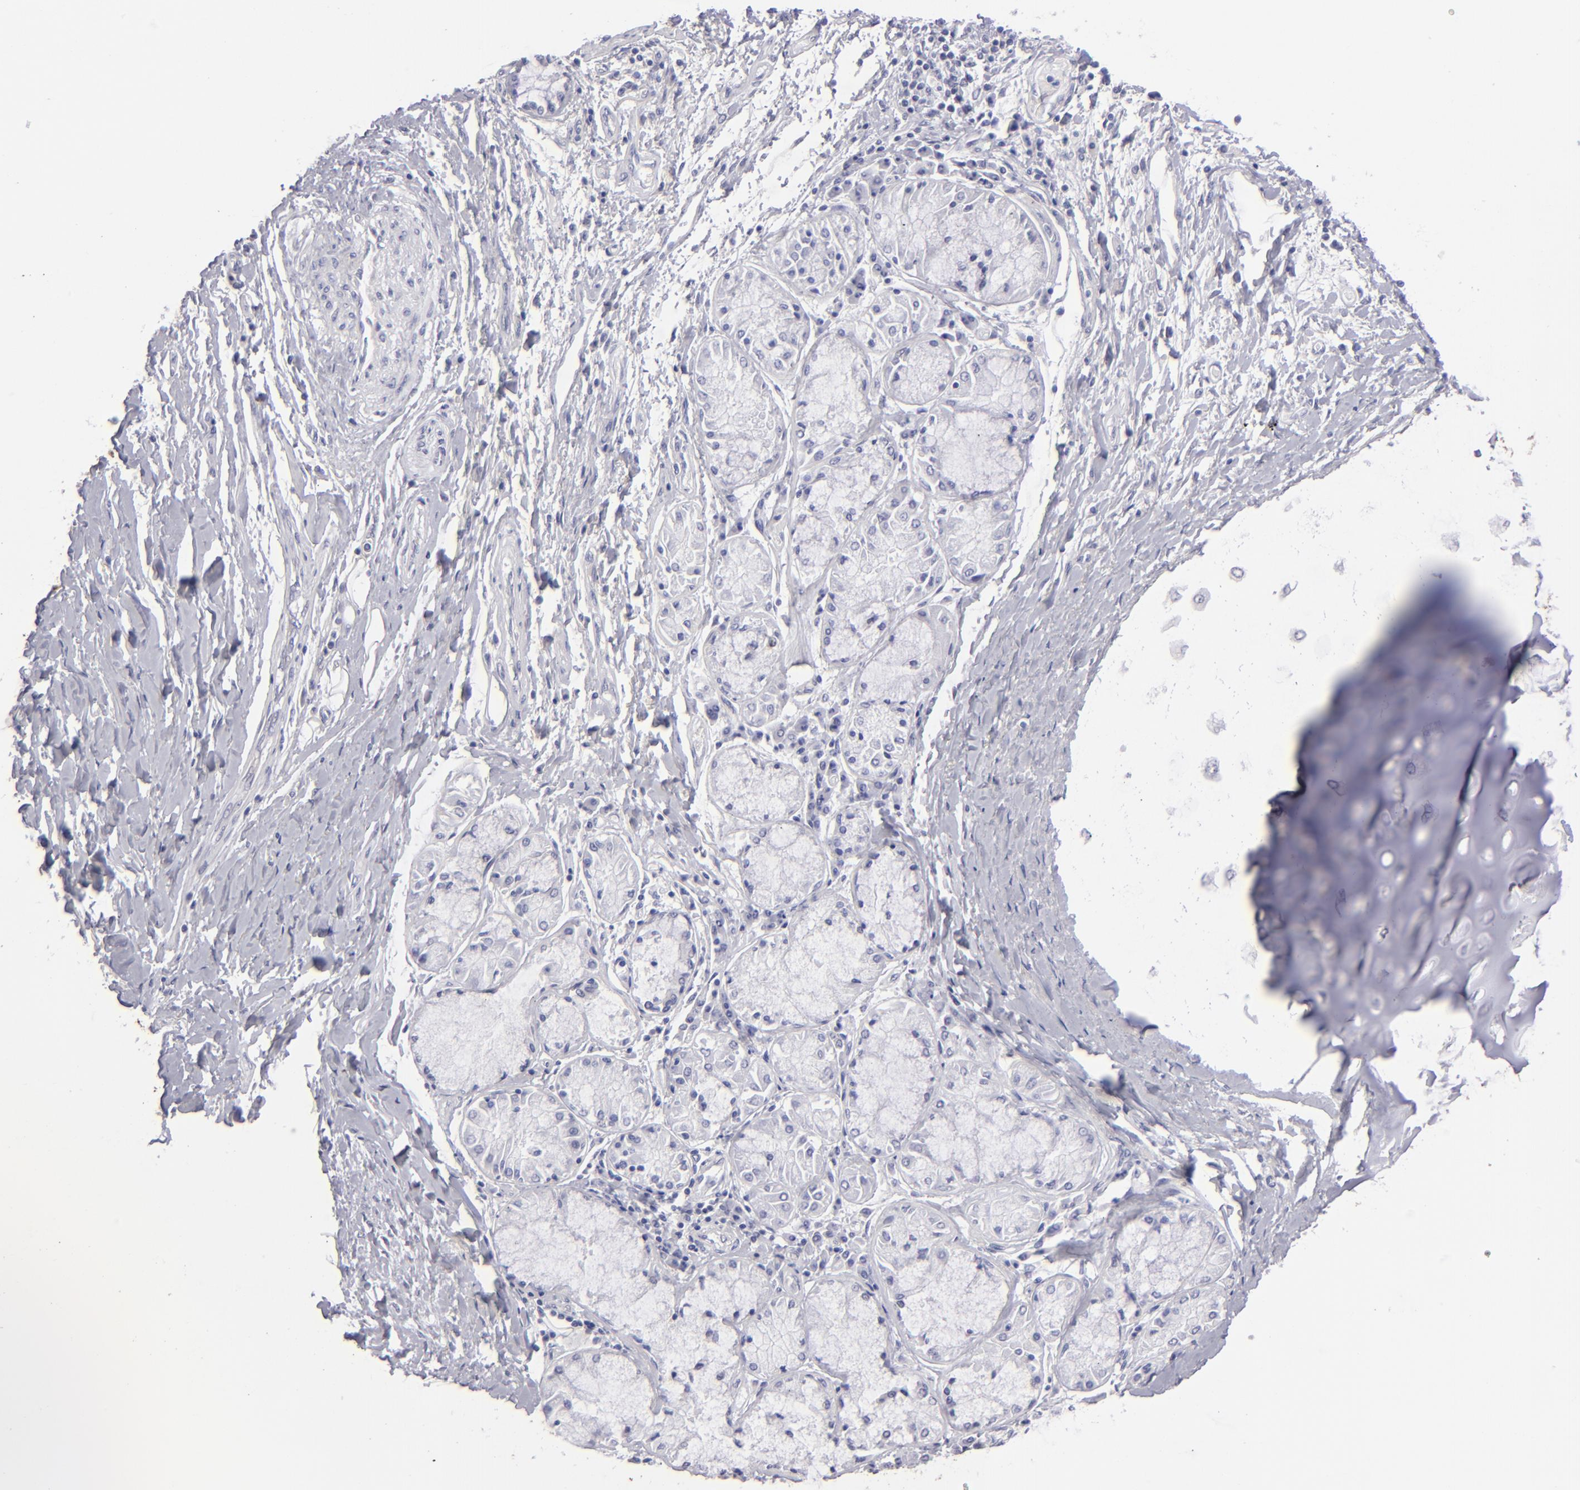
{"staining": {"intensity": "negative", "quantity": "none", "location": "none"}, "tissue": "bronchus", "cell_type": "Respiratory epithelial cells", "image_type": "normal", "snomed": [{"axis": "morphology", "description": "Normal tissue, NOS"}, {"axis": "topography", "description": "Cartilage tissue"}, {"axis": "topography", "description": "Bronchus"}, {"axis": "topography", "description": "Lung"}], "caption": "The immunohistochemistry (IHC) micrograph has no significant staining in respiratory epithelial cells of bronchus.", "gene": "ALDOB", "patient": {"sex": "female", "age": 49}}